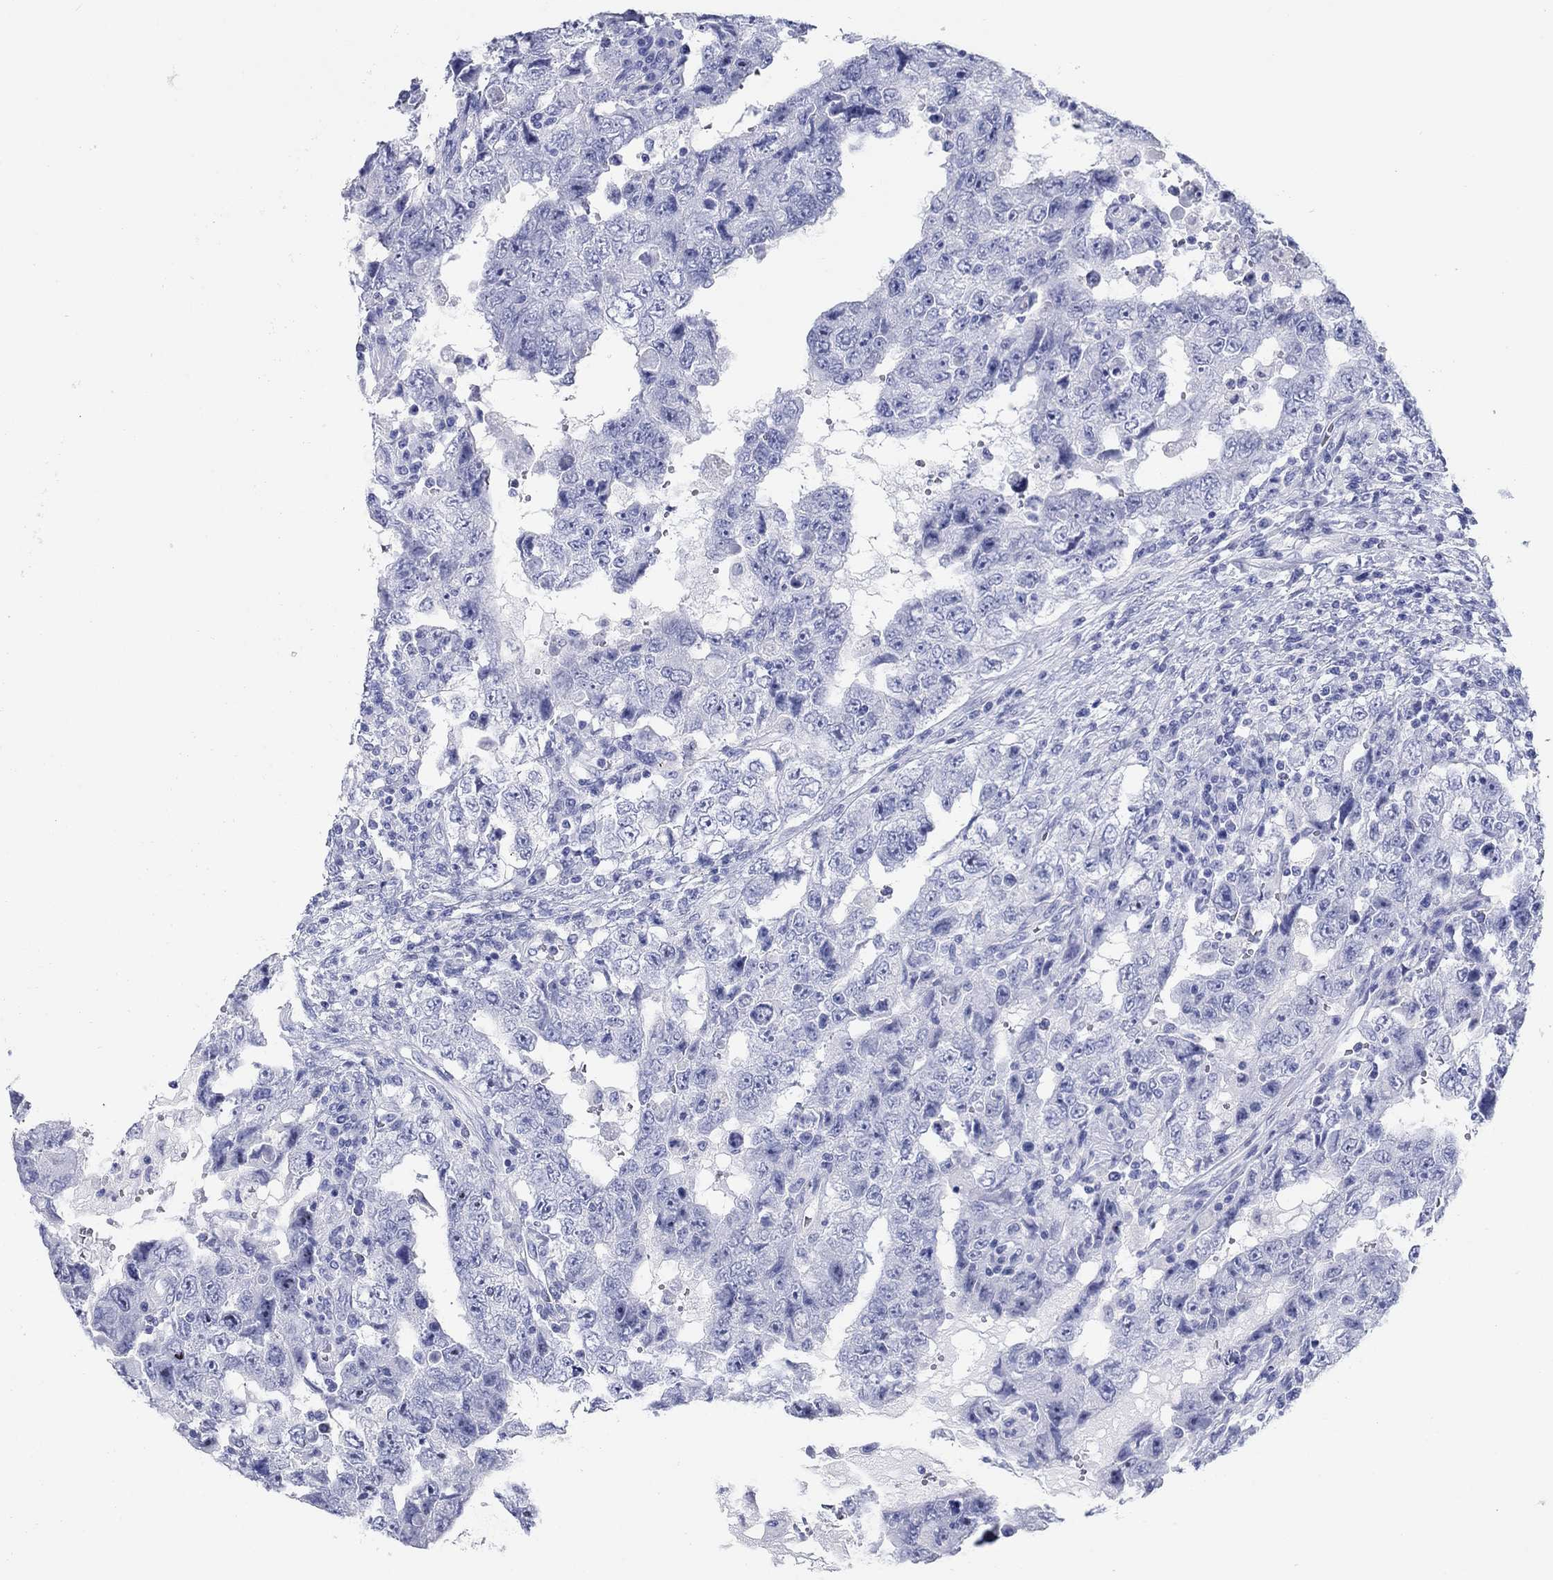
{"staining": {"intensity": "negative", "quantity": "none", "location": "none"}, "tissue": "testis cancer", "cell_type": "Tumor cells", "image_type": "cancer", "snomed": [{"axis": "morphology", "description": "Carcinoma, Embryonal, NOS"}, {"axis": "topography", "description": "Testis"}], "caption": "This micrograph is of testis cancer stained with immunohistochemistry (IHC) to label a protein in brown with the nuclei are counter-stained blue. There is no staining in tumor cells.", "gene": "AKR1C2", "patient": {"sex": "male", "age": 26}}